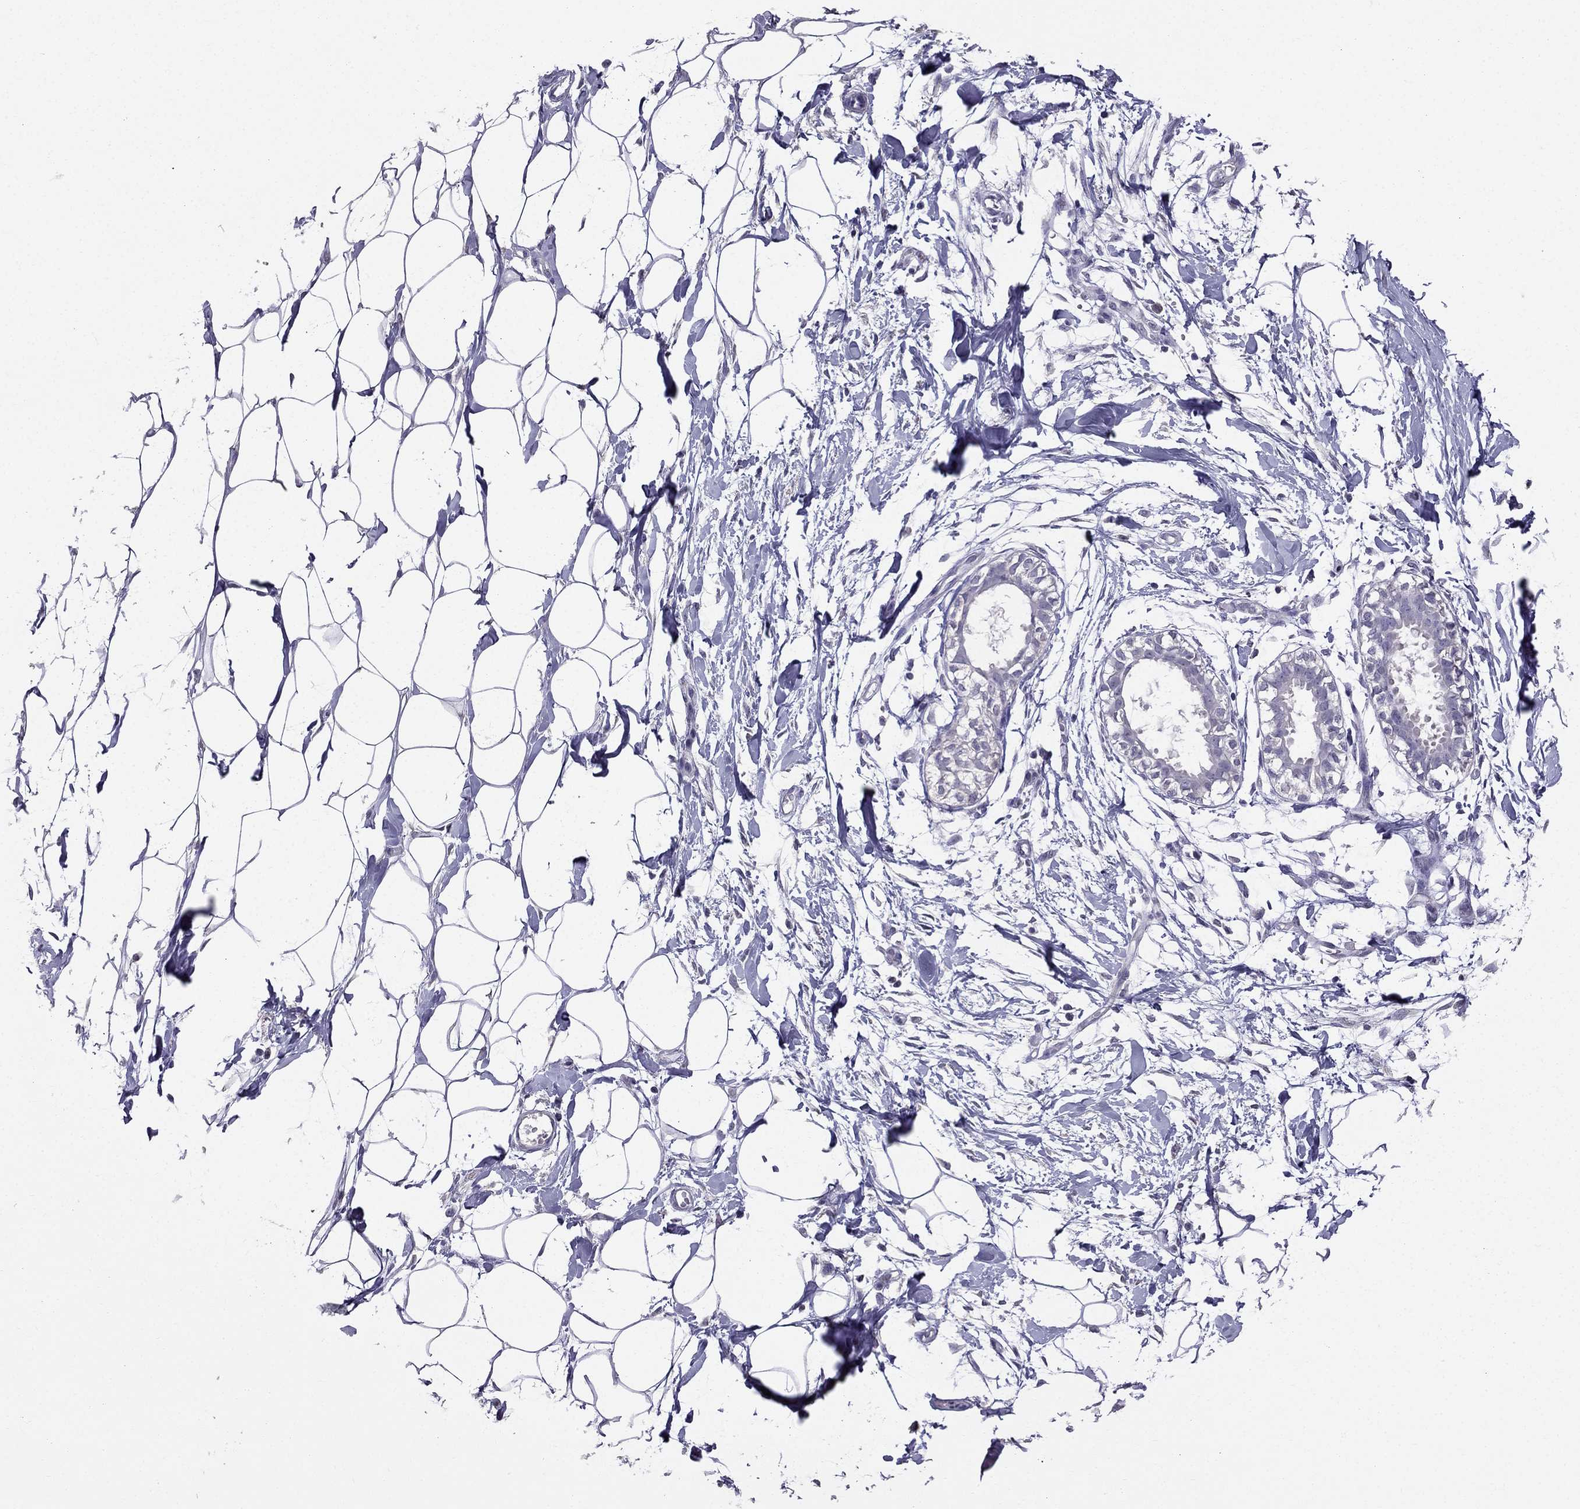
{"staining": {"intensity": "negative", "quantity": "none", "location": "none"}, "tissue": "breast", "cell_type": "Adipocytes", "image_type": "normal", "snomed": [{"axis": "morphology", "description": "Normal tissue, NOS"}, {"axis": "topography", "description": "Breast"}], "caption": "Immunohistochemical staining of benign human breast demonstrates no significant expression in adipocytes.", "gene": "ARHGAP11A", "patient": {"sex": "female", "age": 49}}